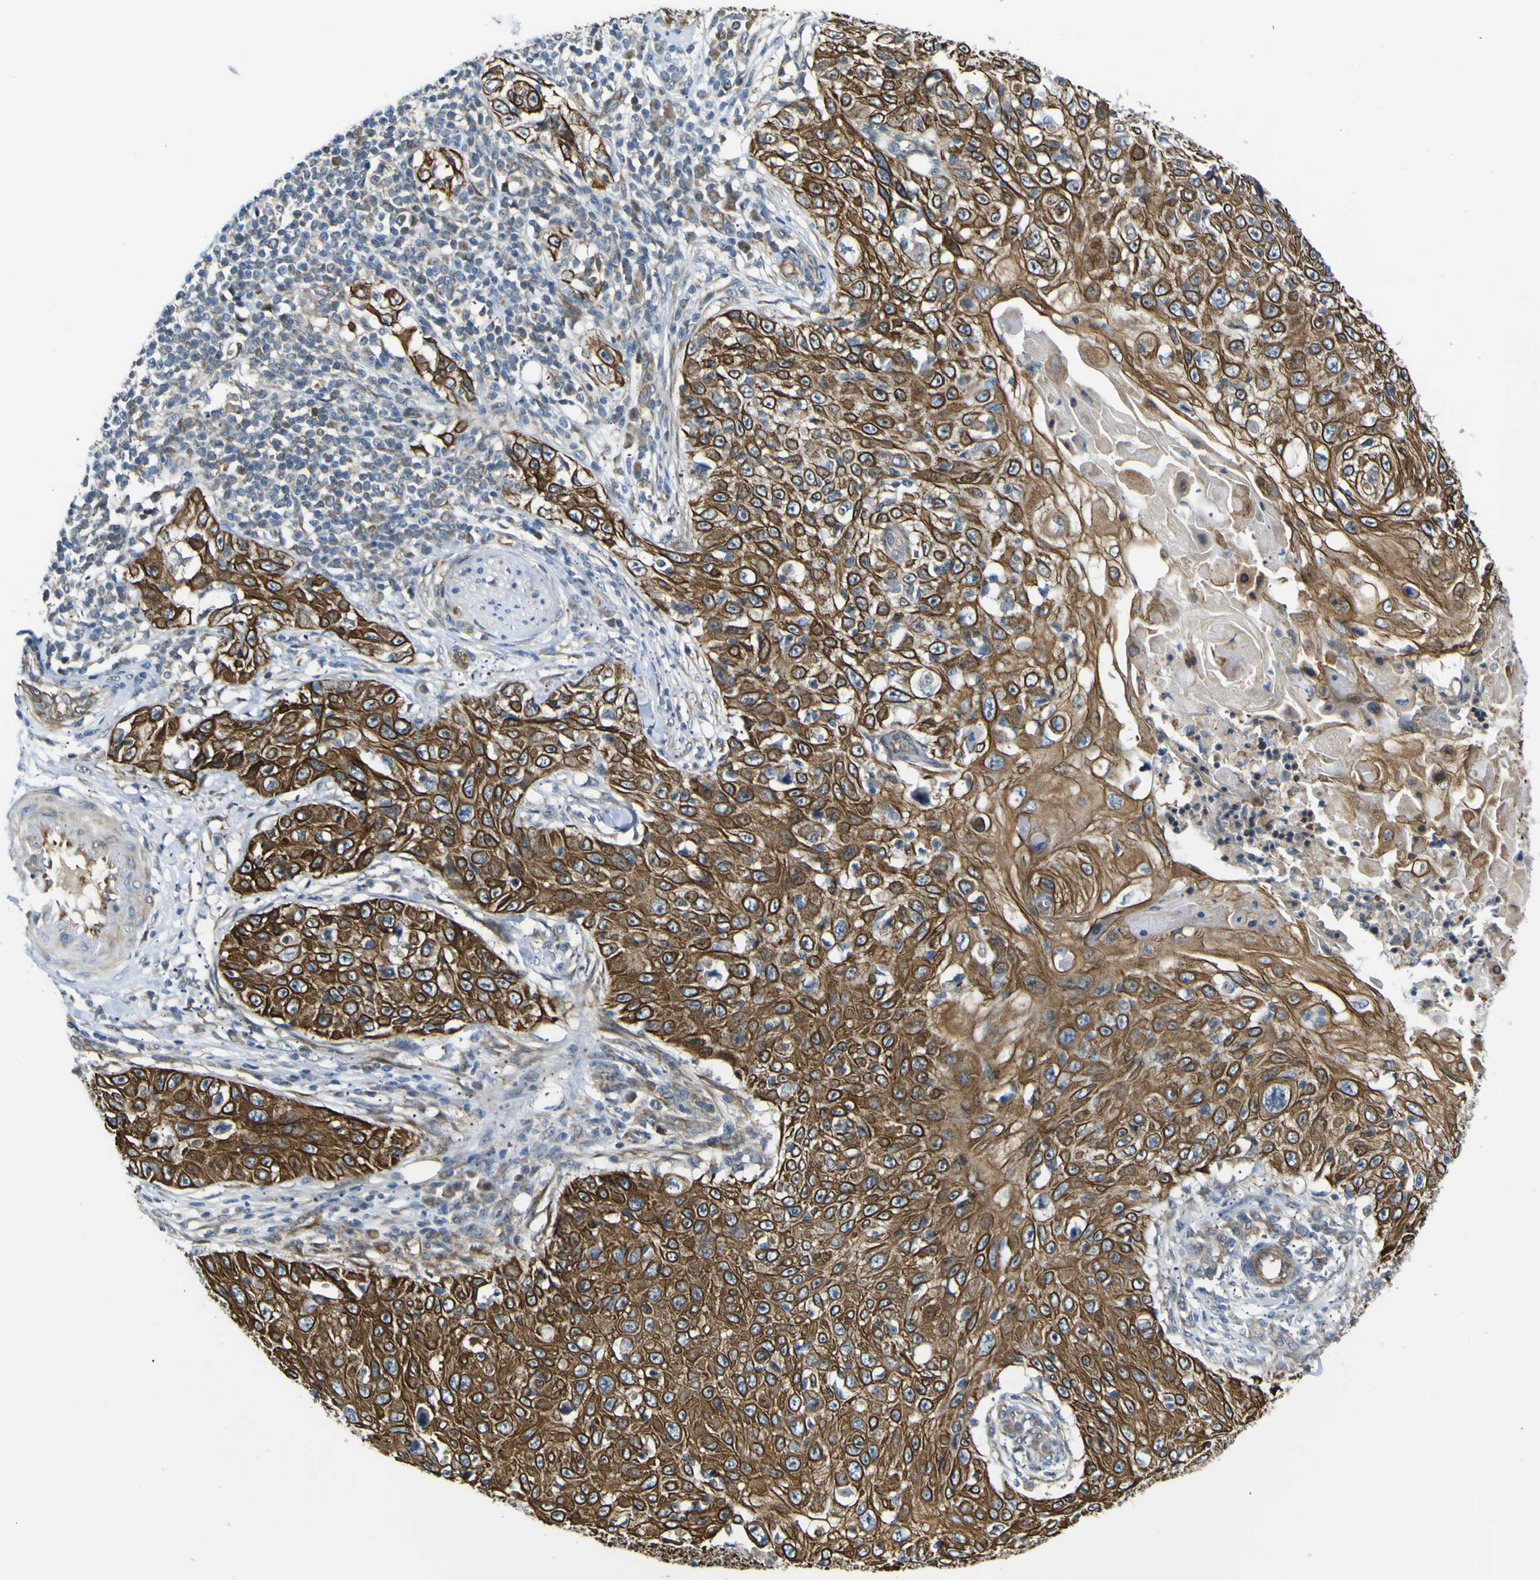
{"staining": {"intensity": "strong", "quantity": ">75%", "location": "cytoplasmic/membranous"}, "tissue": "skin cancer", "cell_type": "Tumor cells", "image_type": "cancer", "snomed": [{"axis": "morphology", "description": "Squamous cell carcinoma, NOS"}, {"axis": "topography", "description": "Skin"}], "caption": "Human skin squamous cell carcinoma stained with a protein marker displays strong staining in tumor cells.", "gene": "KDM7A", "patient": {"sex": "male", "age": 86}}